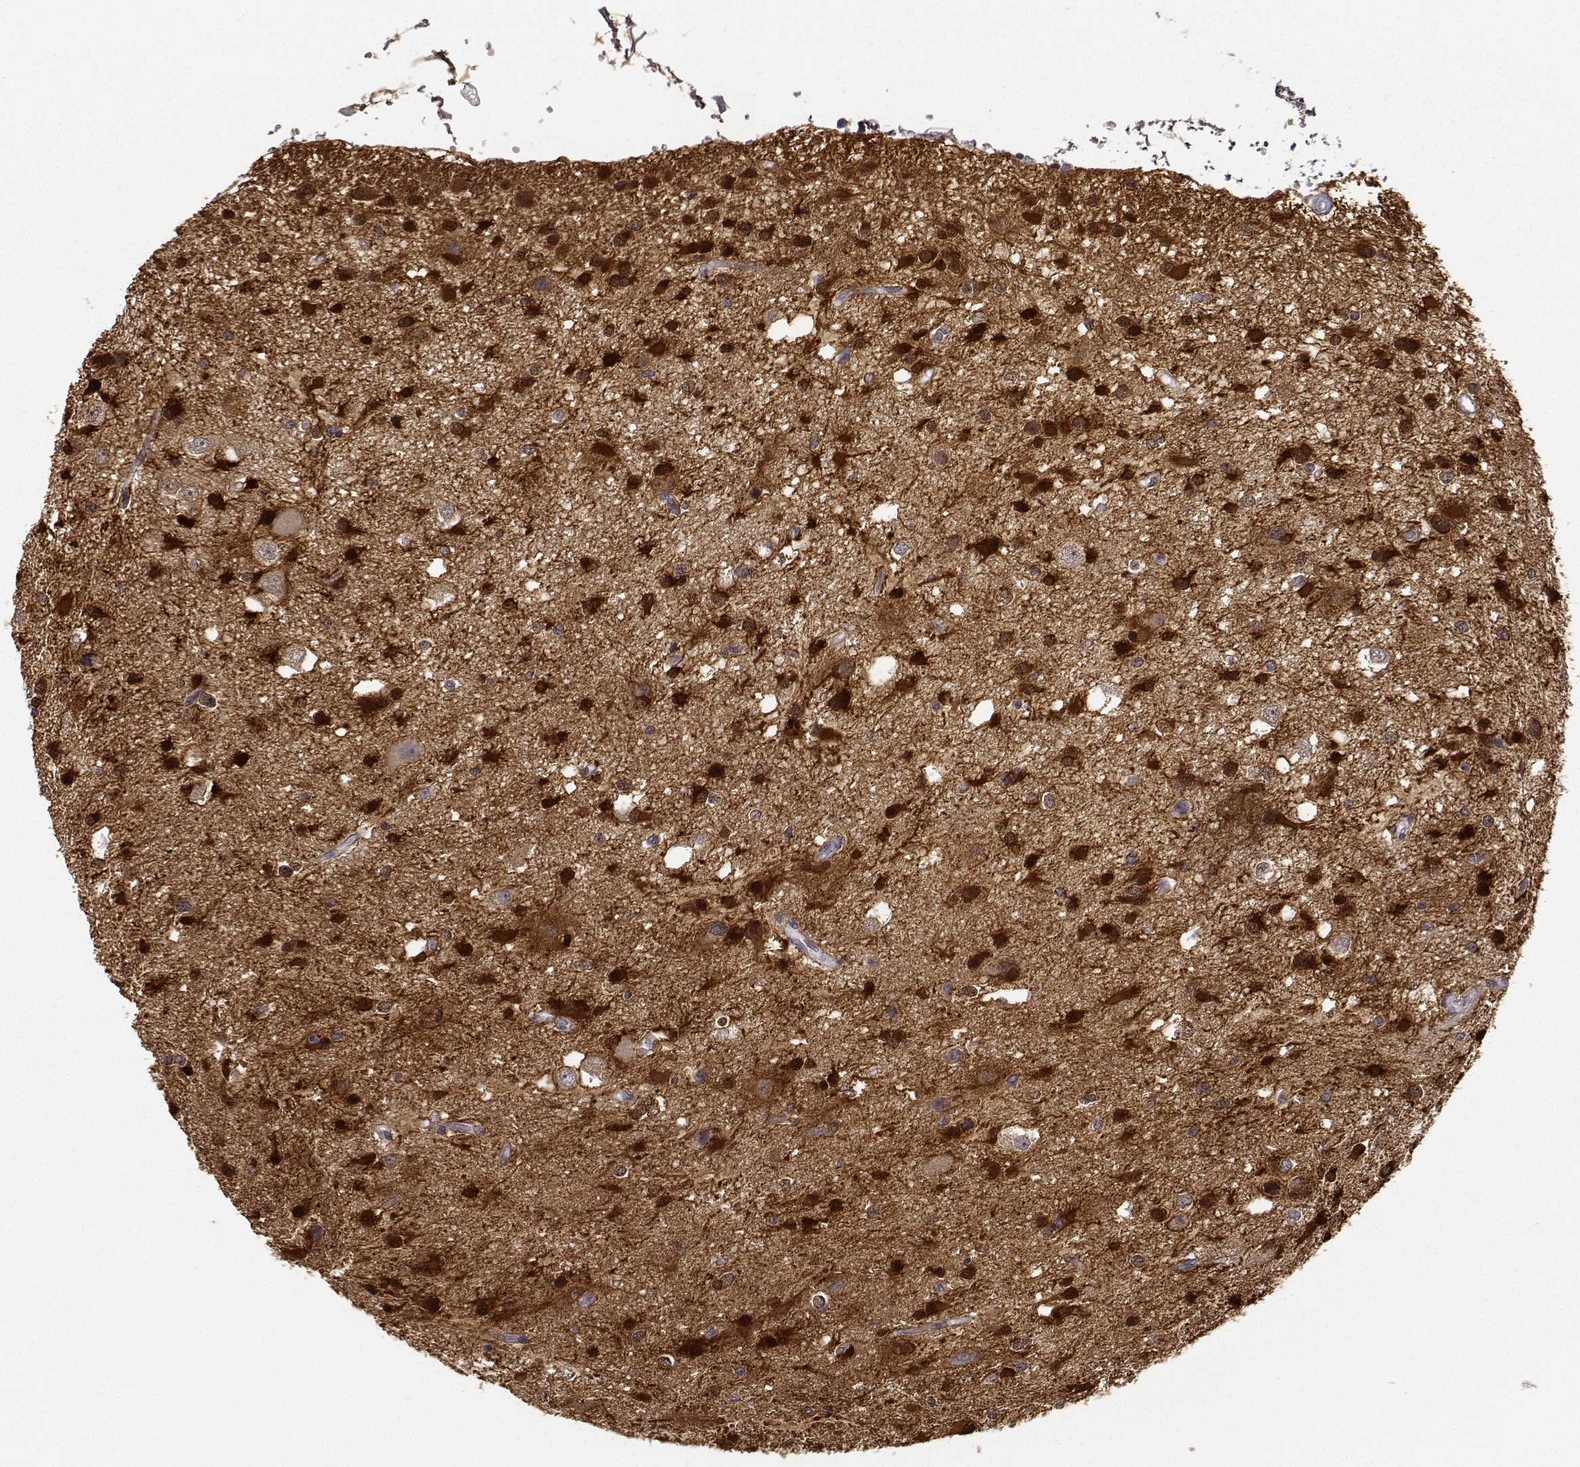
{"staining": {"intensity": "strong", "quantity": ">75%", "location": "cytoplasmic/membranous,nuclear"}, "tissue": "glioma", "cell_type": "Tumor cells", "image_type": "cancer", "snomed": [{"axis": "morphology", "description": "Glioma, malignant, Low grade"}, {"axis": "topography", "description": "Brain"}], "caption": "This micrograph displays immunohistochemistry staining of malignant glioma (low-grade), with high strong cytoplasmic/membranous and nuclear positivity in approximately >75% of tumor cells.", "gene": "PHGDH", "patient": {"sex": "female", "age": 32}}